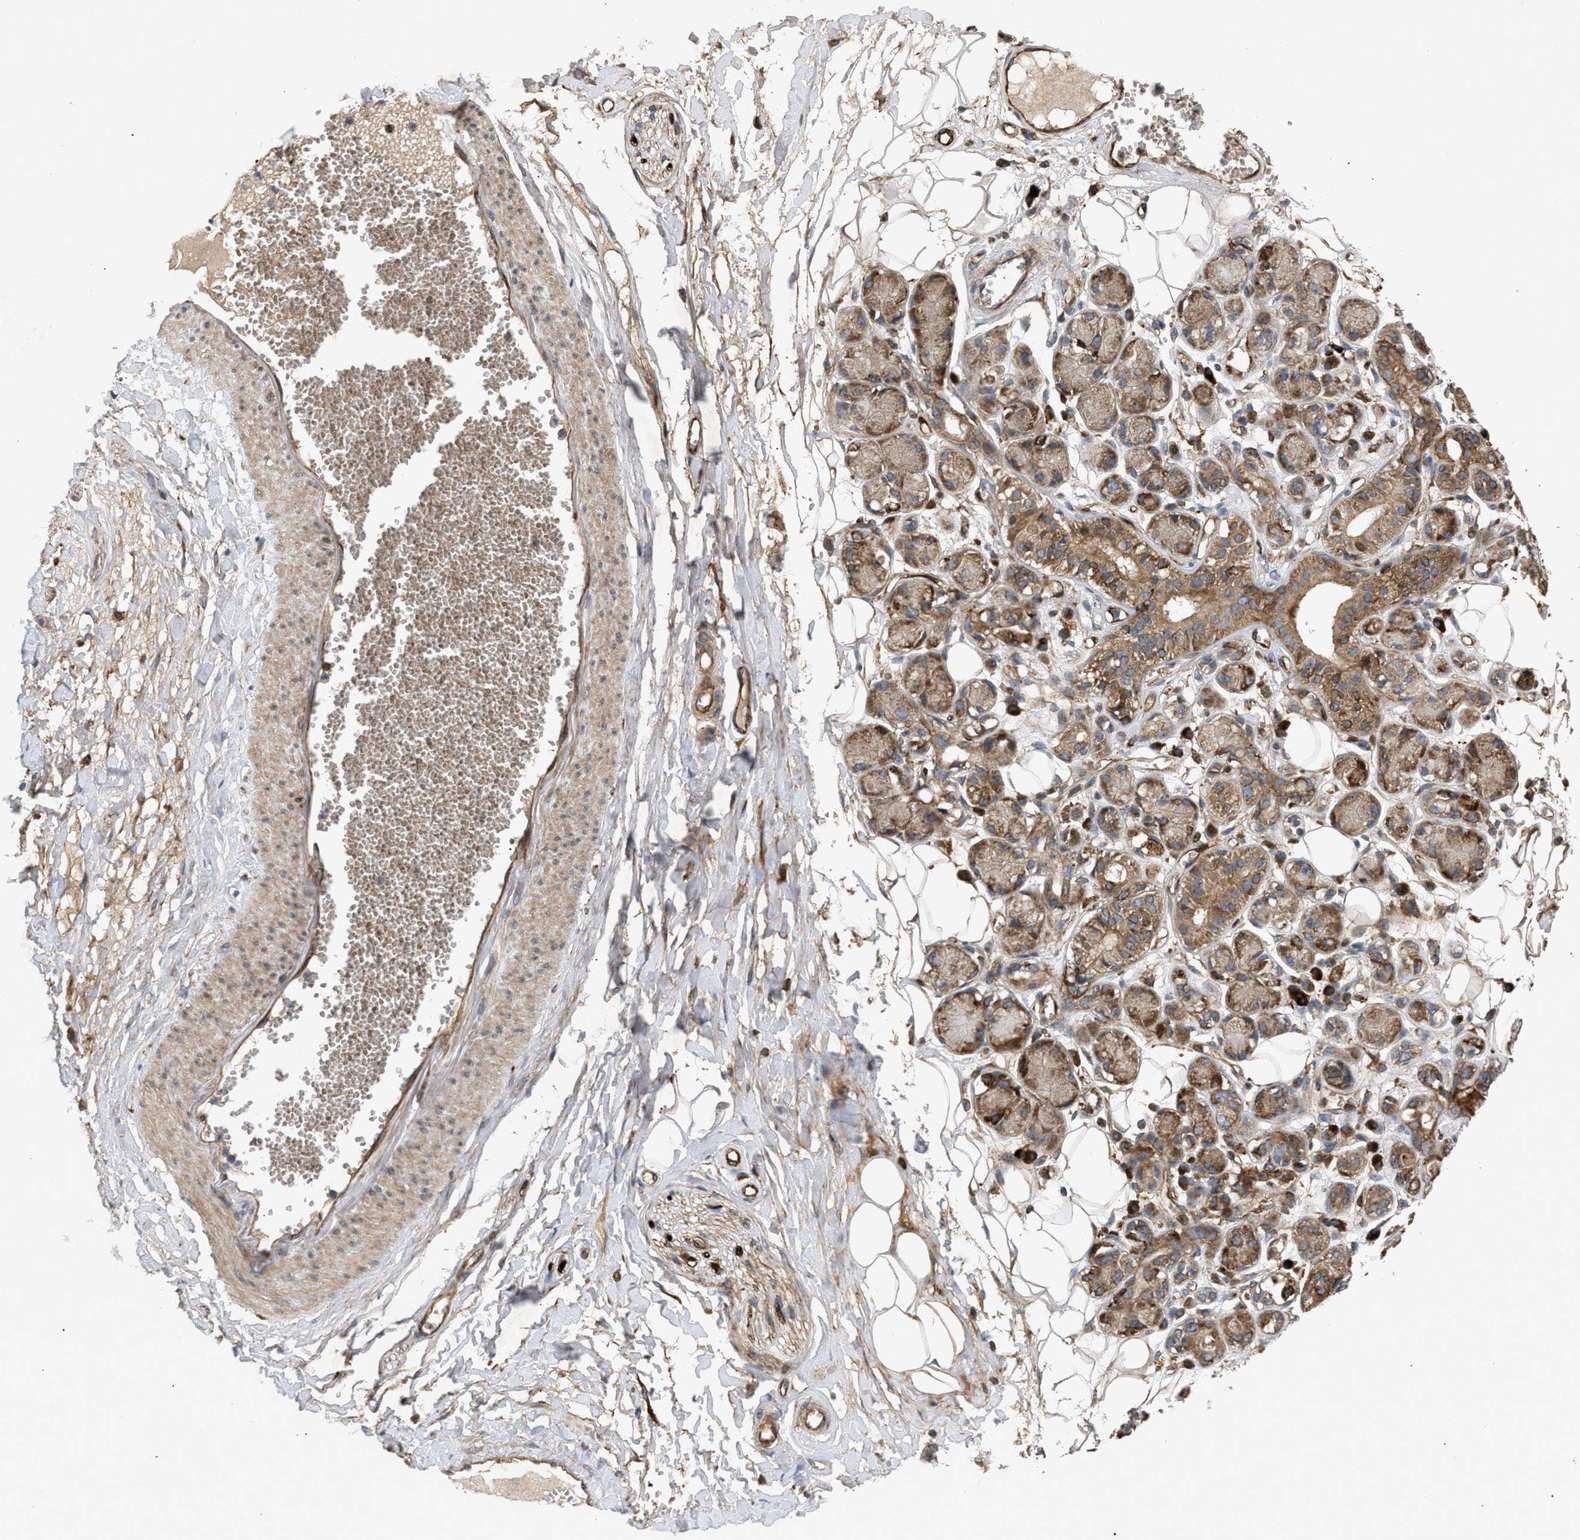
{"staining": {"intensity": "moderate", "quantity": ">75%", "location": "cytoplasmic/membranous"}, "tissue": "adipose tissue", "cell_type": "Adipocytes", "image_type": "normal", "snomed": [{"axis": "morphology", "description": "Normal tissue, NOS"}, {"axis": "morphology", "description": "Inflammation, NOS"}, {"axis": "topography", "description": "Salivary gland"}, {"axis": "topography", "description": "Peripheral nerve tissue"}], "caption": "Adipocytes demonstrate medium levels of moderate cytoplasmic/membranous expression in about >75% of cells in unremarkable human adipose tissue. Ihc stains the protein of interest in brown and the nuclei are stained blue.", "gene": "GCC1", "patient": {"sex": "female", "age": 75}}